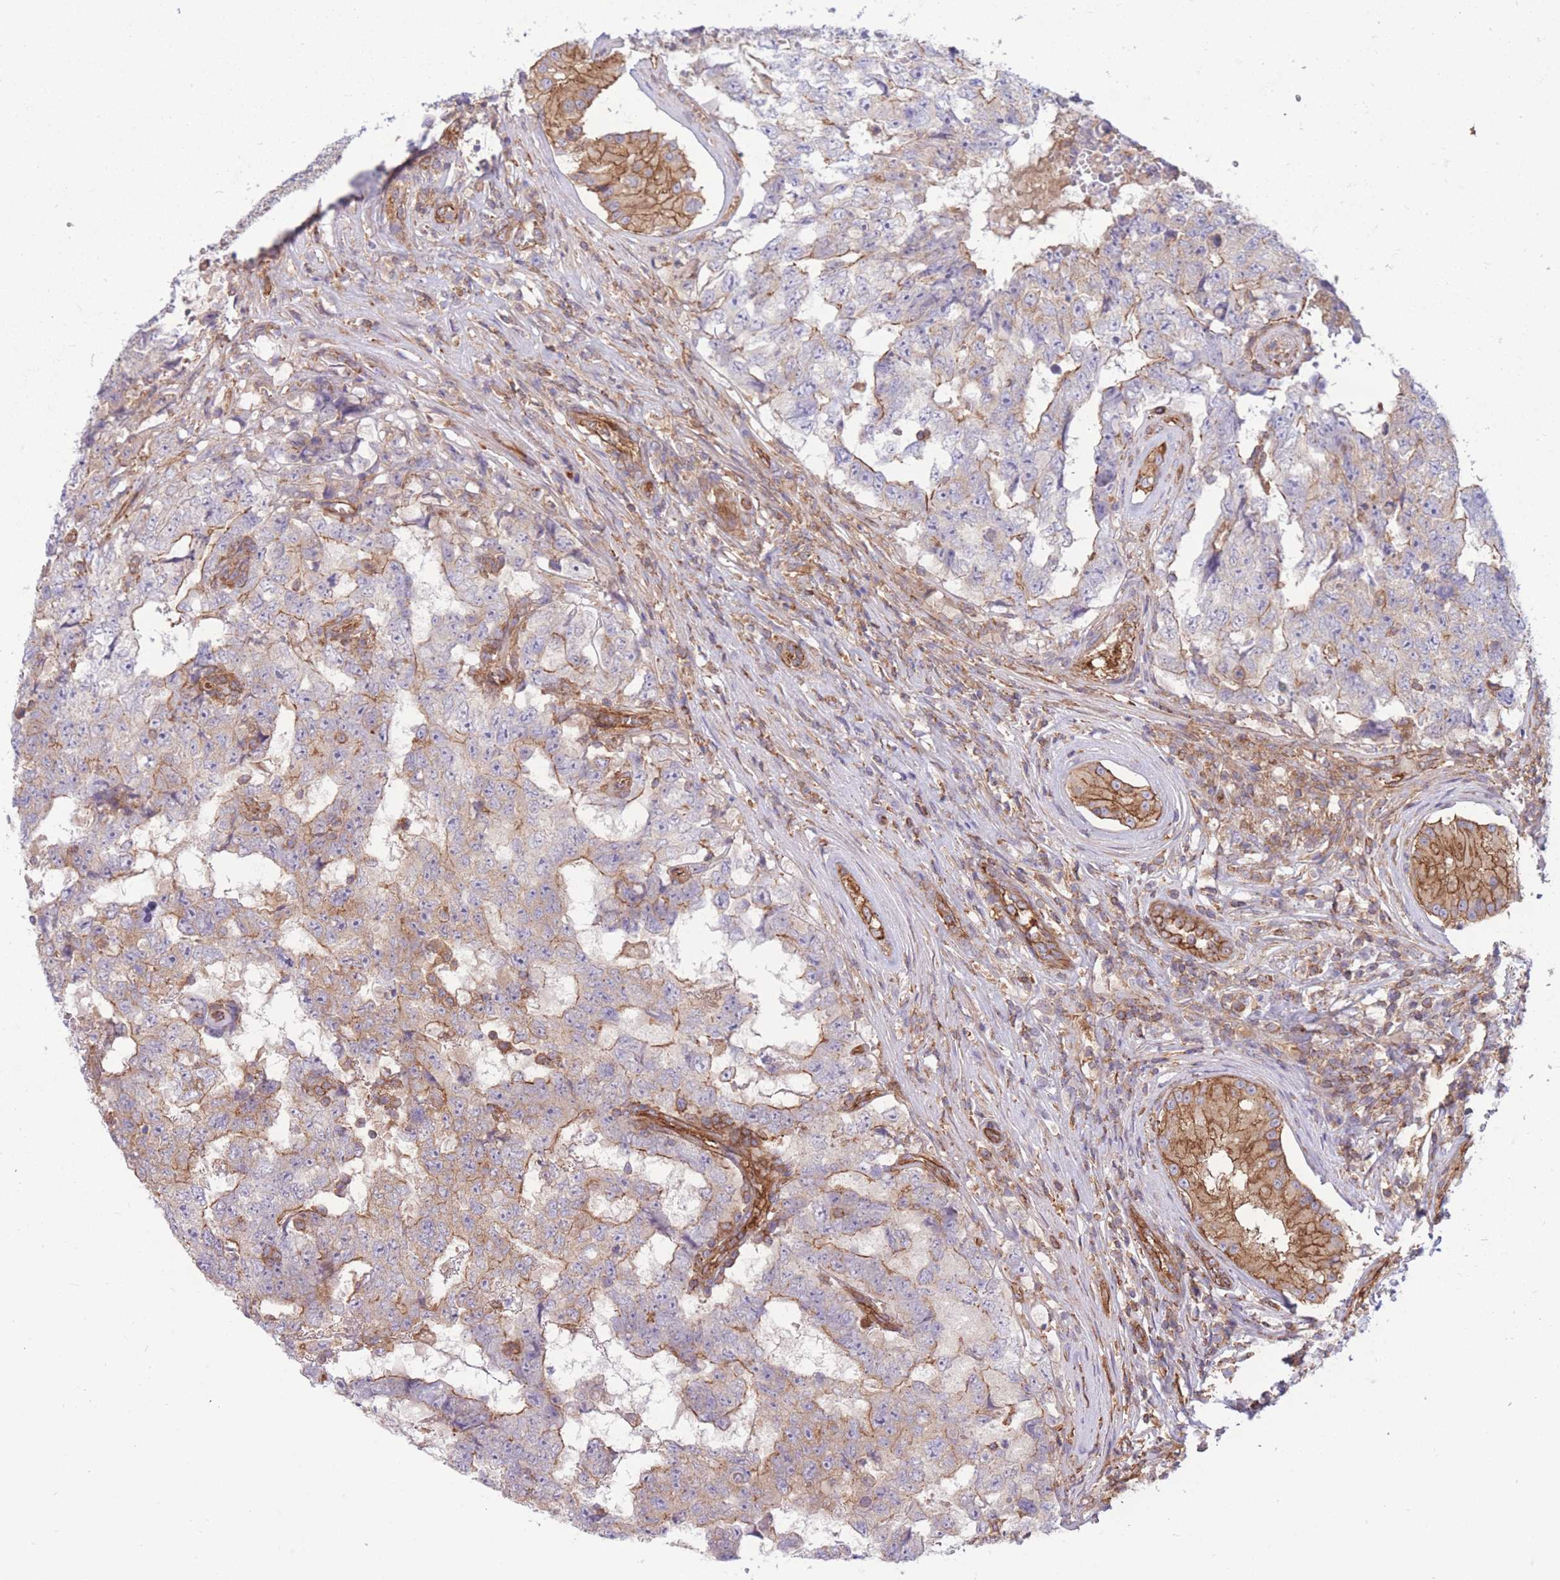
{"staining": {"intensity": "moderate", "quantity": ">75%", "location": "cytoplasmic/membranous"}, "tissue": "testis cancer", "cell_type": "Tumor cells", "image_type": "cancer", "snomed": [{"axis": "morphology", "description": "Carcinoma, Embryonal, NOS"}, {"axis": "topography", "description": "Testis"}], "caption": "Immunohistochemical staining of embryonal carcinoma (testis) shows moderate cytoplasmic/membranous protein positivity in approximately >75% of tumor cells.", "gene": "GGA1", "patient": {"sex": "male", "age": 25}}